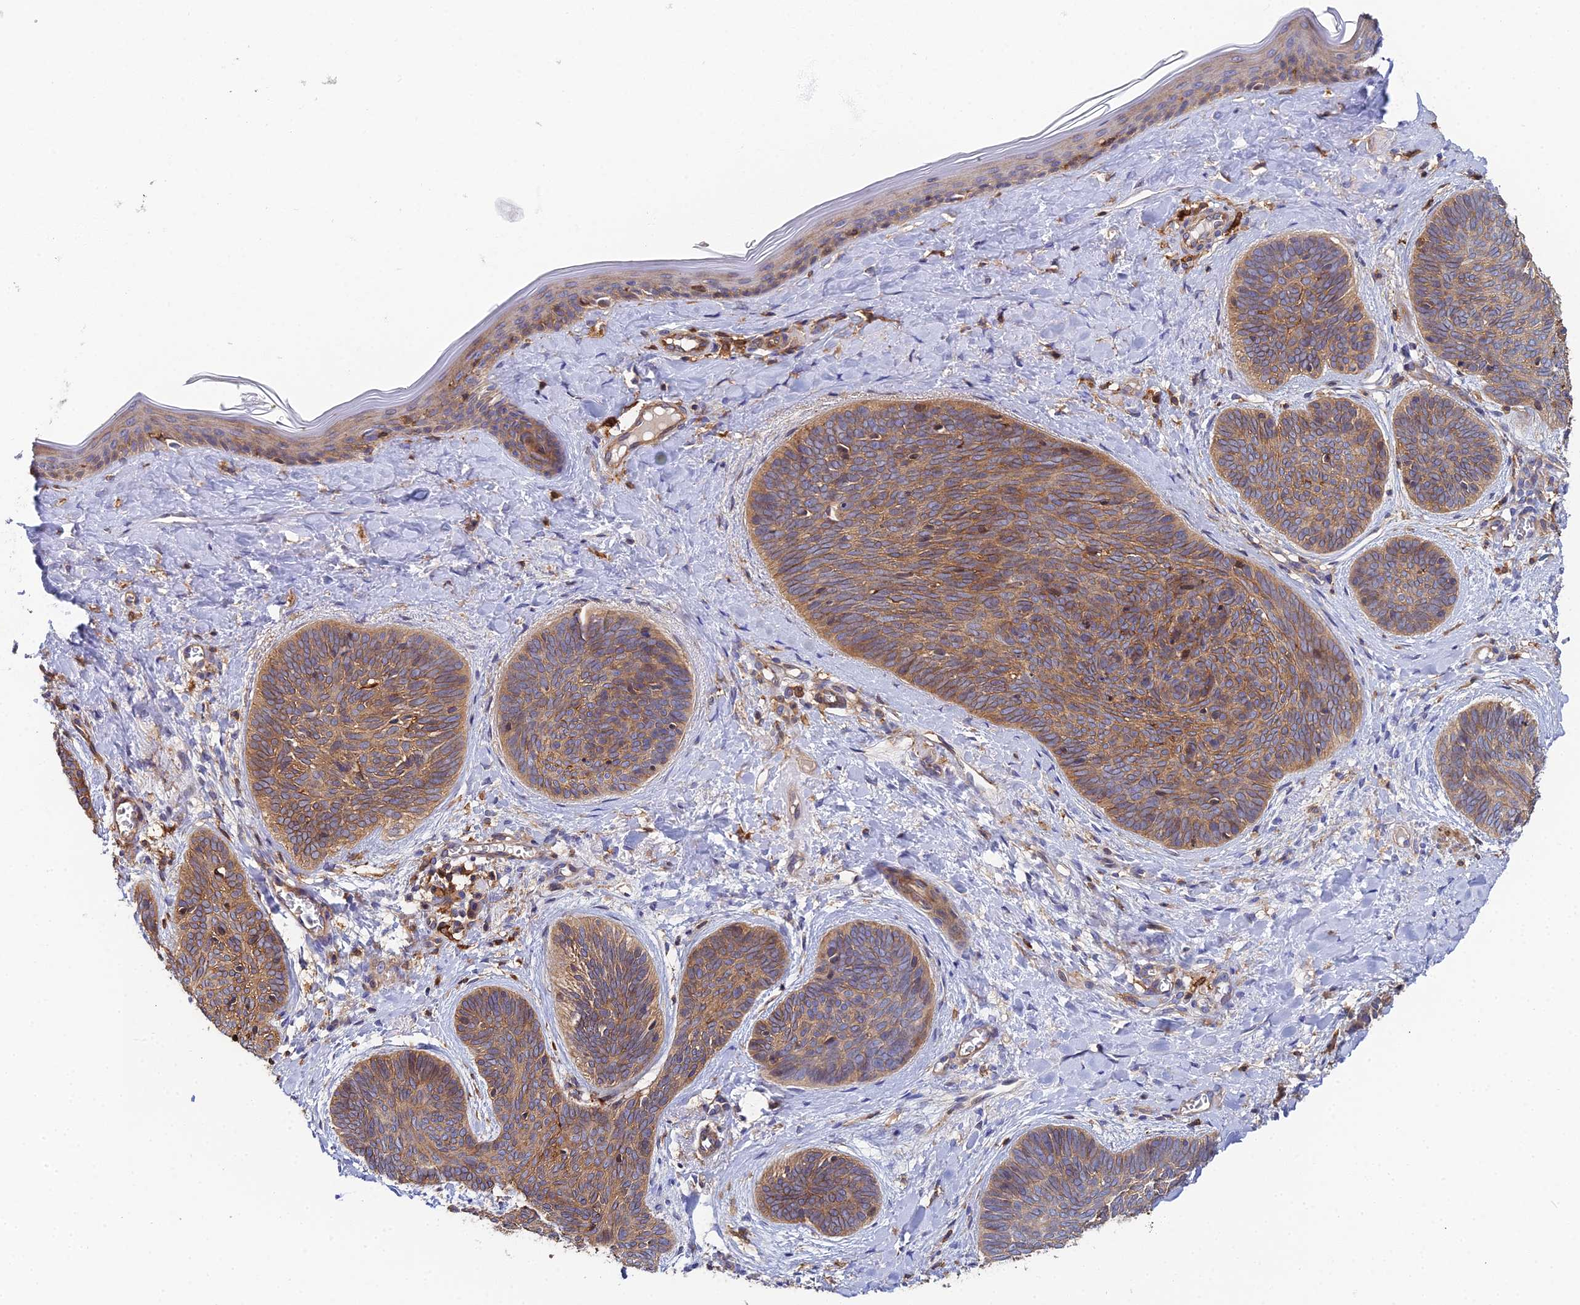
{"staining": {"intensity": "moderate", "quantity": ">75%", "location": "cytoplasmic/membranous"}, "tissue": "skin cancer", "cell_type": "Tumor cells", "image_type": "cancer", "snomed": [{"axis": "morphology", "description": "Basal cell carcinoma"}, {"axis": "topography", "description": "Skin"}], "caption": "Immunohistochemical staining of basal cell carcinoma (skin) shows medium levels of moderate cytoplasmic/membranous protein expression in approximately >75% of tumor cells.", "gene": "GNG5B", "patient": {"sex": "female", "age": 81}}